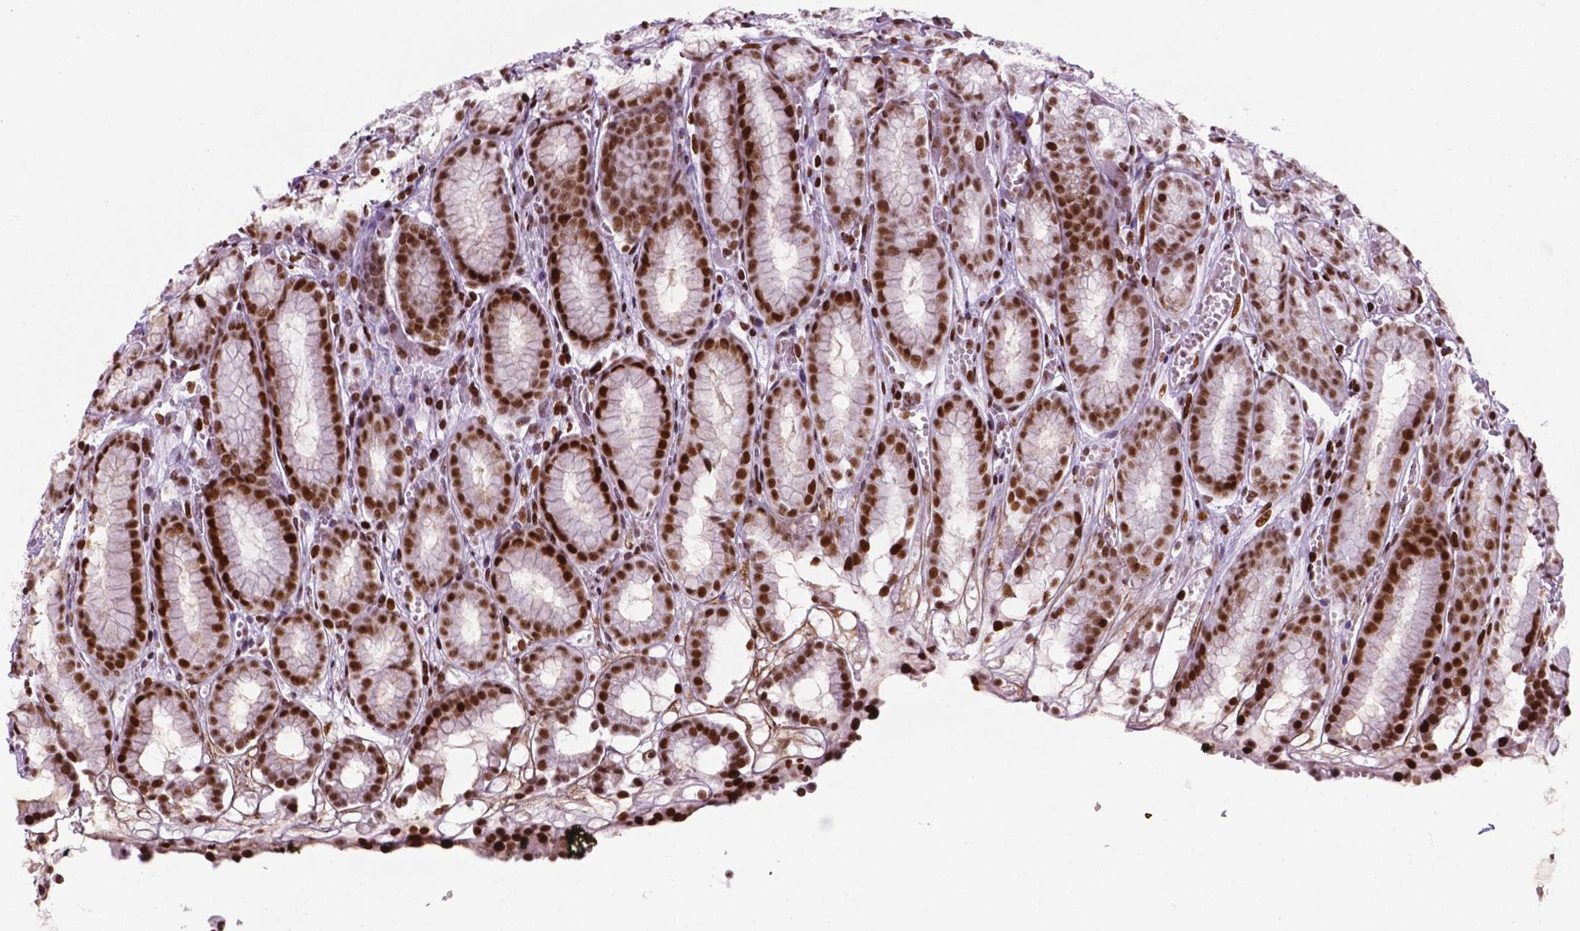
{"staining": {"intensity": "strong", "quantity": ">75%", "location": "nuclear"}, "tissue": "stomach", "cell_type": "Glandular cells", "image_type": "normal", "snomed": [{"axis": "morphology", "description": "Normal tissue, NOS"}, {"axis": "topography", "description": "Stomach"}], "caption": "Approximately >75% of glandular cells in unremarkable human stomach reveal strong nuclear protein staining as visualized by brown immunohistochemical staining.", "gene": "TMEM250", "patient": {"sex": "male", "age": 70}}